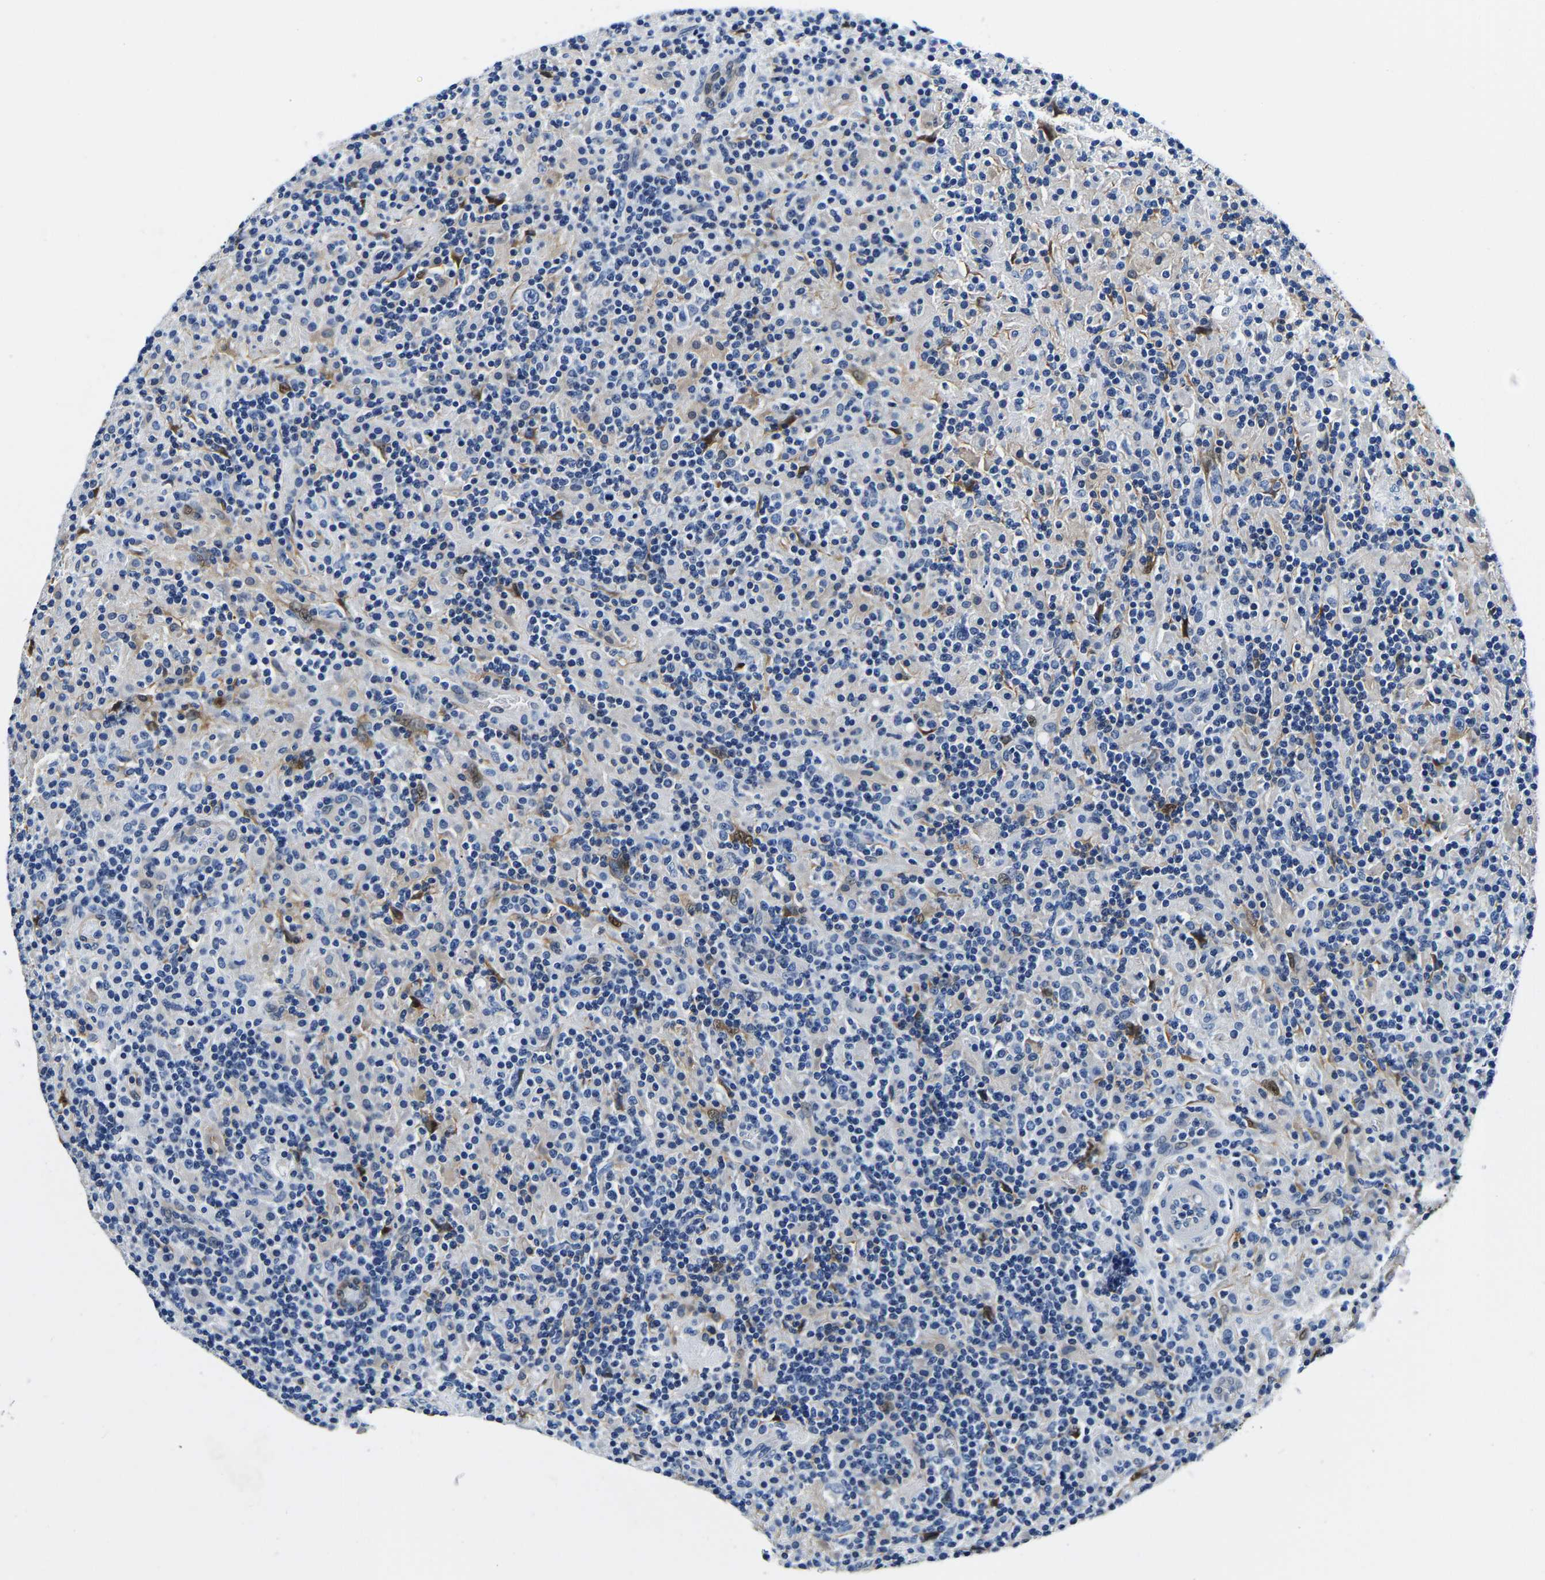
{"staining": {"intensity": "negative", "quantity": "none", "location": "none"}, "tissue": "lymphoma", "cell_type": "Tumor cells", "image_type": "cancer", "snomed": [{"axis": "morphology", "description": "Hodgkin's disease, NOS"}, {"axis": "topography", "description": "Lymph node"}], "caption": "Hodgkin's disease stained for a protein using immunohistochemistry (IHC) exhibits no positivity tumor cells.", "gene": "ACO1", "patient": {"sex": "male", "age": 70}}